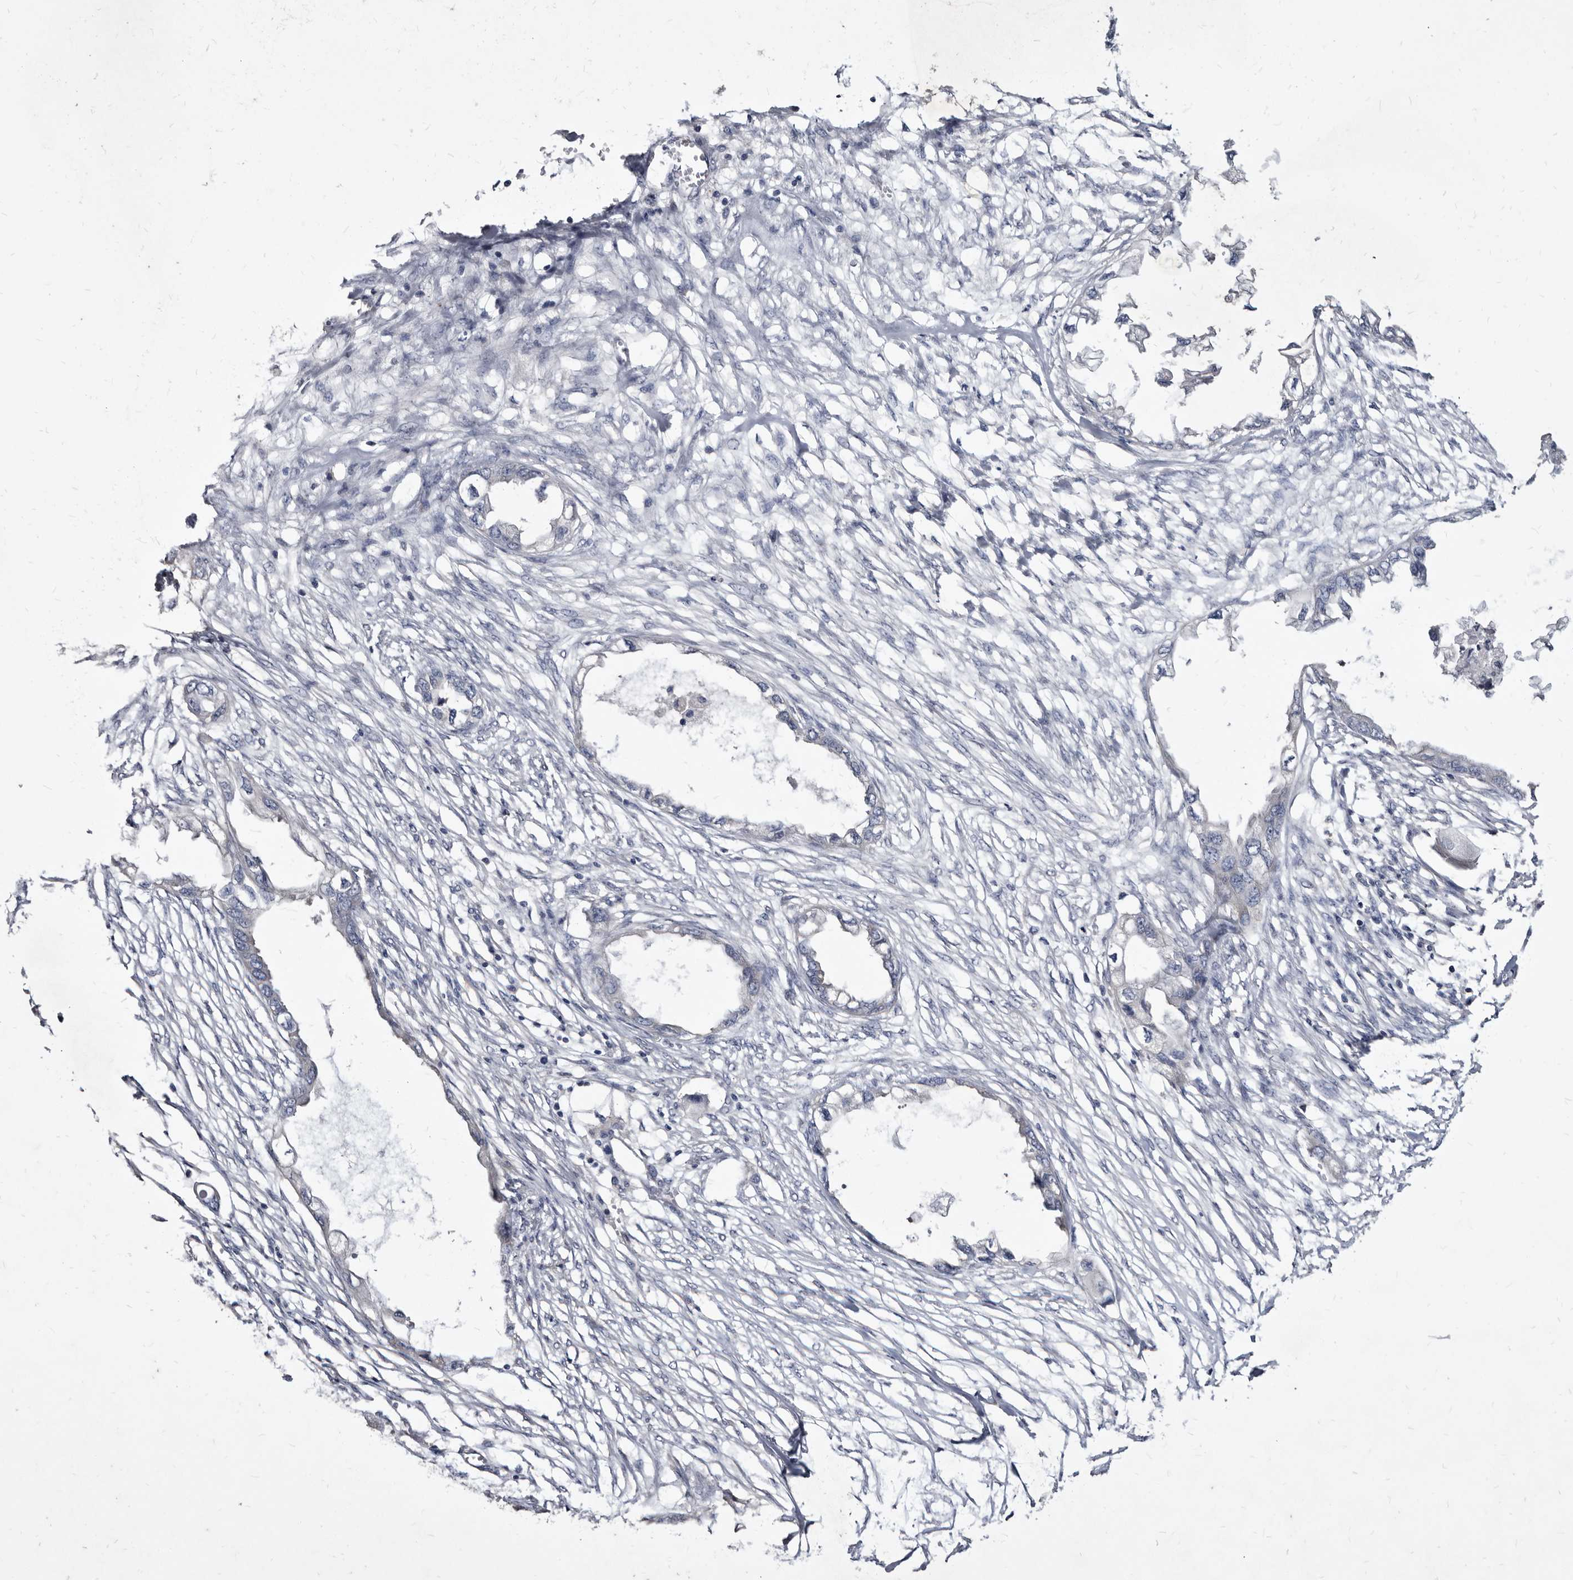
{"staining": {"intensity": "negative", "quantity": "none", "location": "none"}, "tissue": "endometrial cancer", "cell_type": "Tumor cells", "image_type": "cancer", "snomed": [{"axis": "morphology", "description": "Adenocarcinoma, NOS"}, {"axis": "morphology", "description": "Adenocarcinoma, metastatic, NOS"}, {"axis": "topography", "description": "Adipose tissue"}, {"axis": "topography", "description": "Endometrium"}], "caption": "Immunohistochemistry (IHC) photomicrograph of human endometrial metastatic adenocarcinoma stained for a protein (brown), which demonstrates no positivity in tumor cells.", "gene": "SLC39A2", "patient": {"sex": "female", "age": 67}}